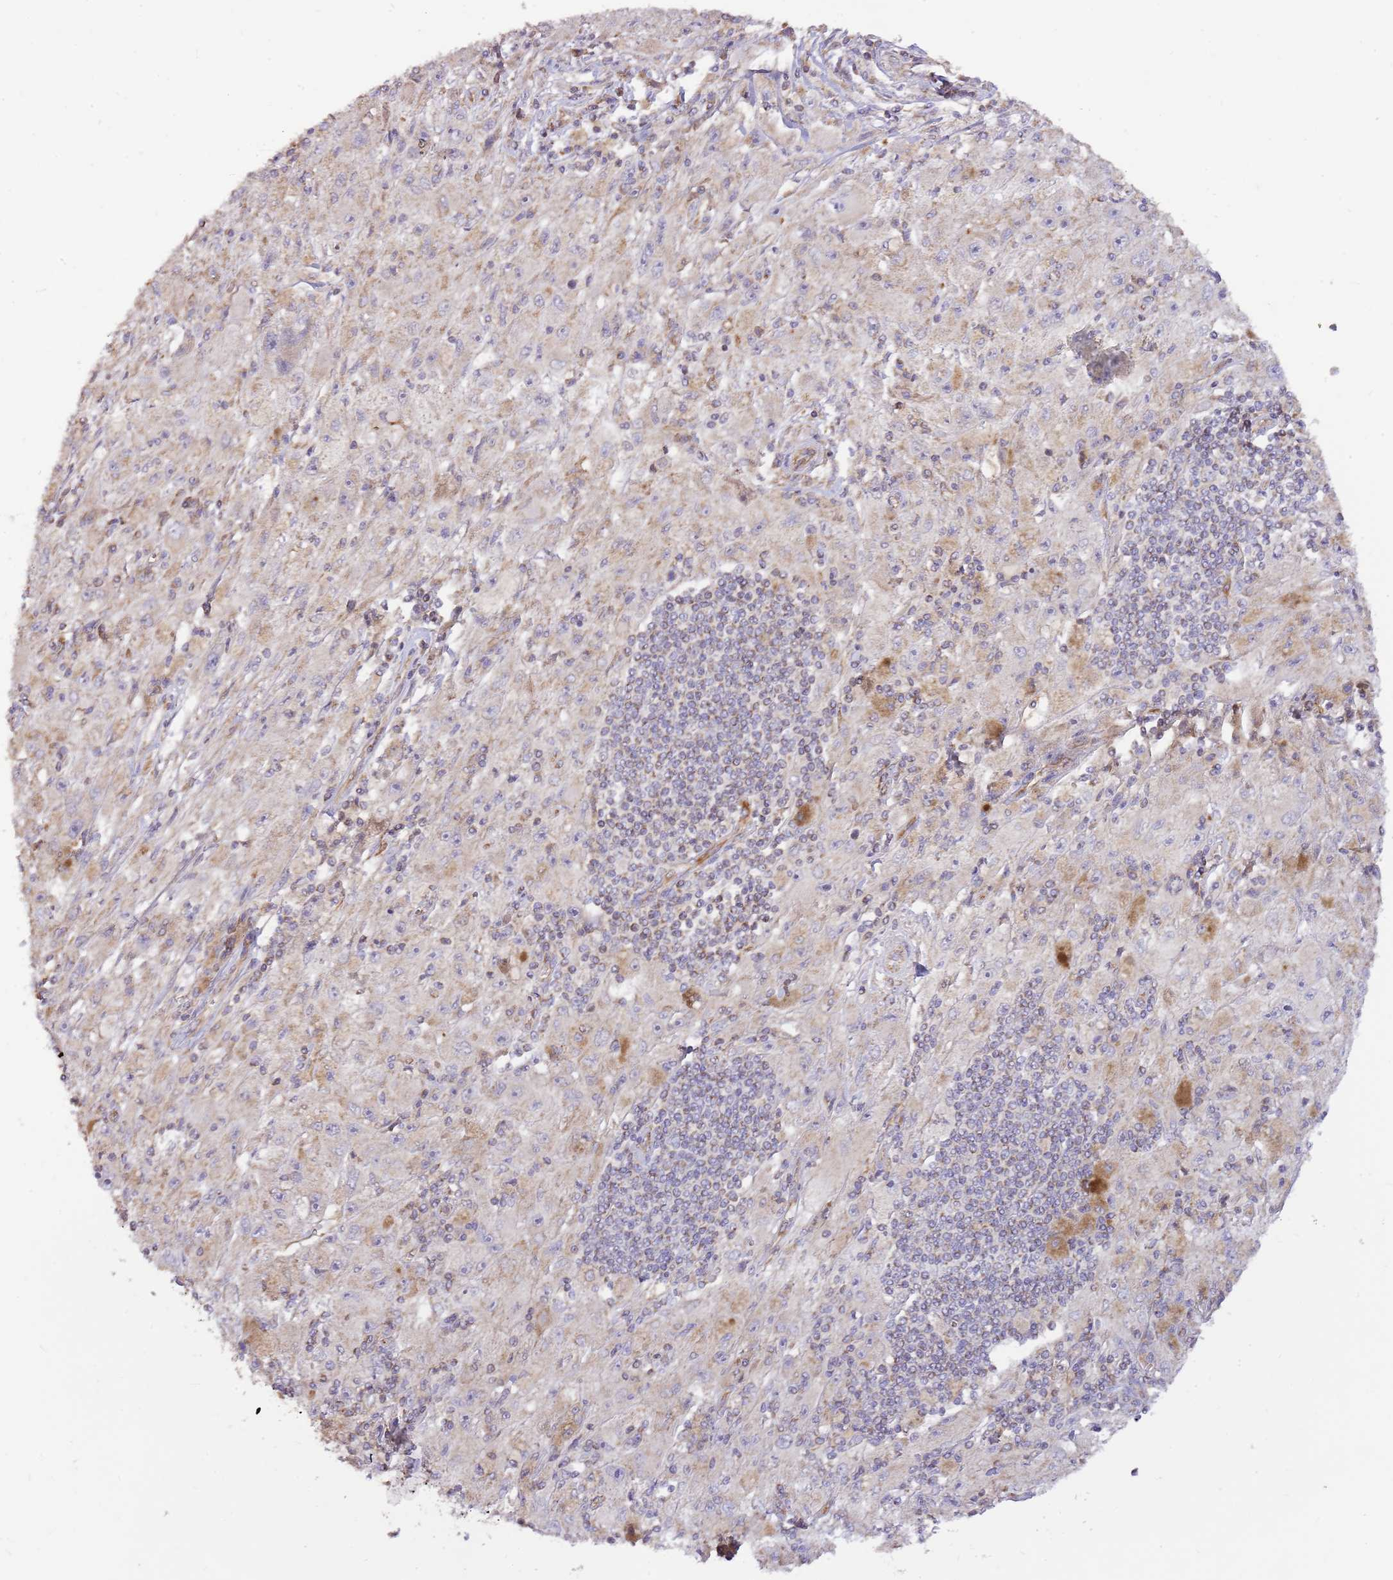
{"staining": {"intensity": "weak", "quantity": "<25%", "location": "cytoplasmic/membranous"}, "tissue": "melanoma", "cell_type": "Tumor cells", "image_type": "cancer", "snomed": [{"axis": "morphology", "description": "Malignant melanoma, Metastatic site"}, {"axis": "topography", "description": "Skin"}], "caption": "Immunohistochemistry (IHC) photomicrograph of human melanoma stained for a protein (brown), which demonstrates no staining in tumor cells.", "gene": "DOCK9", "patient": {"sex": "male", "age": 53}}